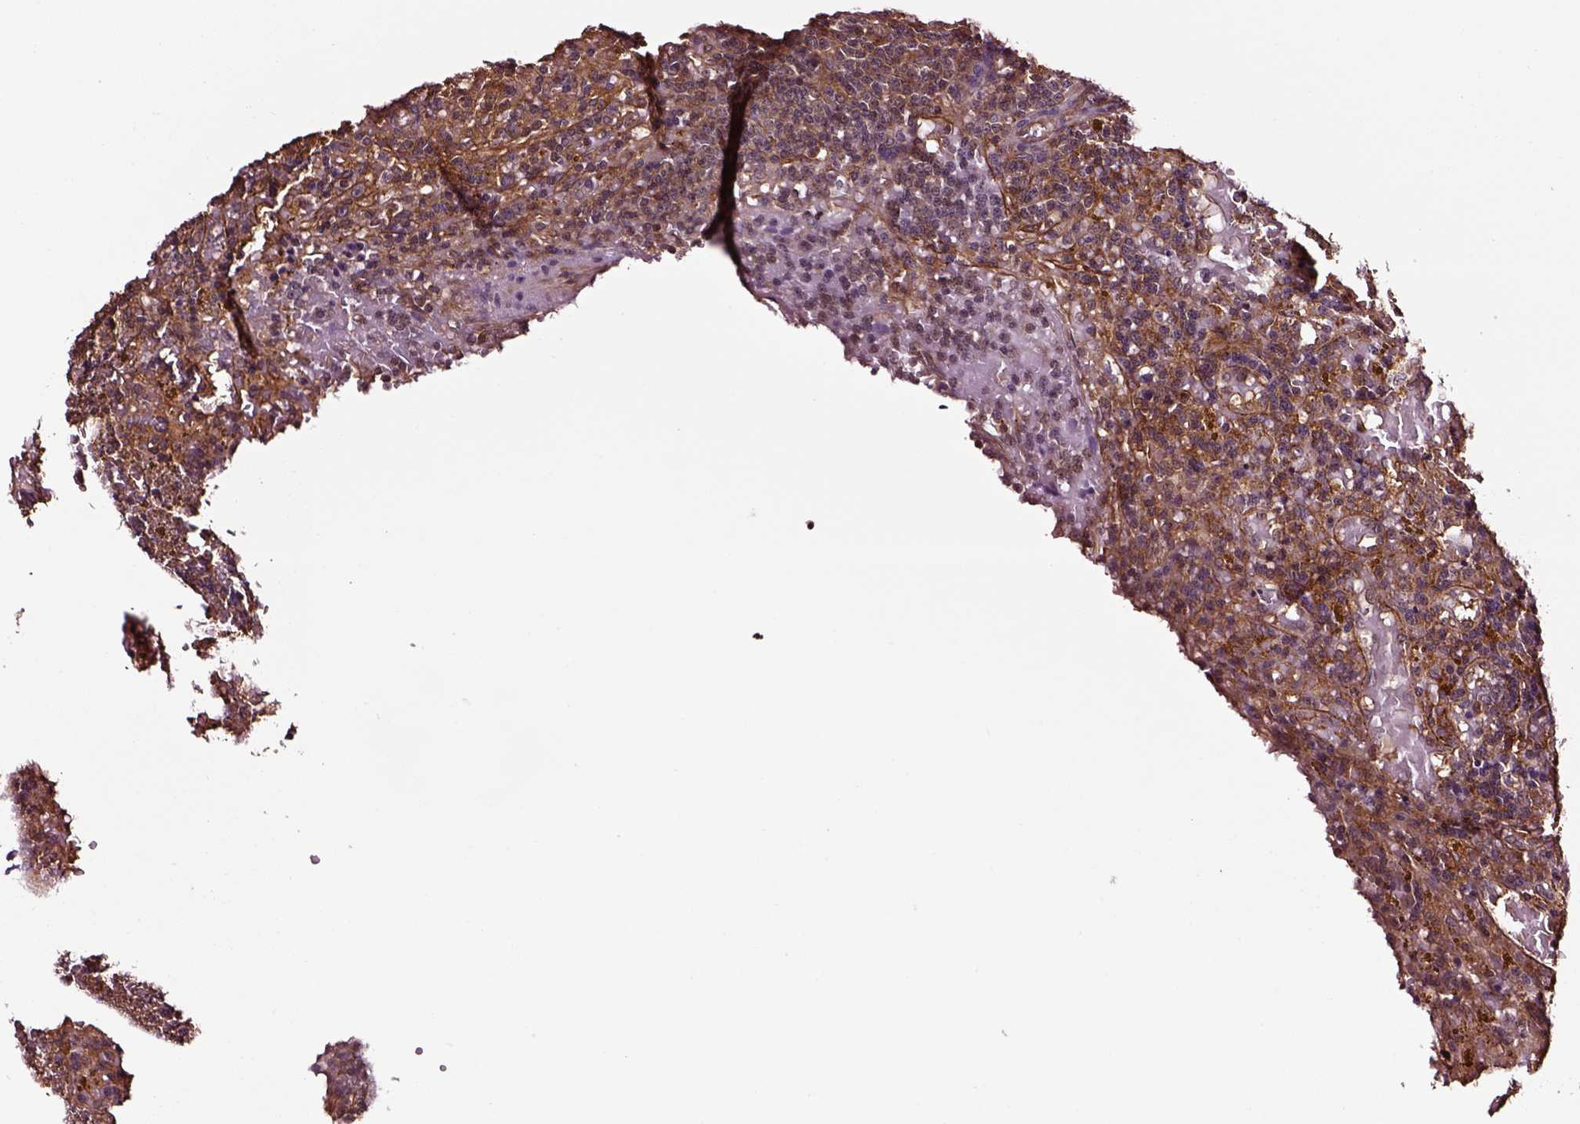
{"staining": {"intensity": "strong", "quantity": ">75%", "location": "cytoplasmic/membranous"}, "tissue": "lymphoma", "cell_type": "Tumor cells", "image_type": "cancer", "snomed": [{"axis": "morphology", "description": "Malignant lymphoma, non-Hodgkin's type, Low grade"}, {"axis": "topography", "description": "Spleen"}], "caption": "Immunohistochemical staining of human low-grade malignant lymphoma, non-Hodgkin's type demonstrates high levels of strong cytoplasmic/membranous protein staining in approximately >75% of tumor cells.", "gene": "RASSF5", "patient": {"sex": "female", "age": 65}}